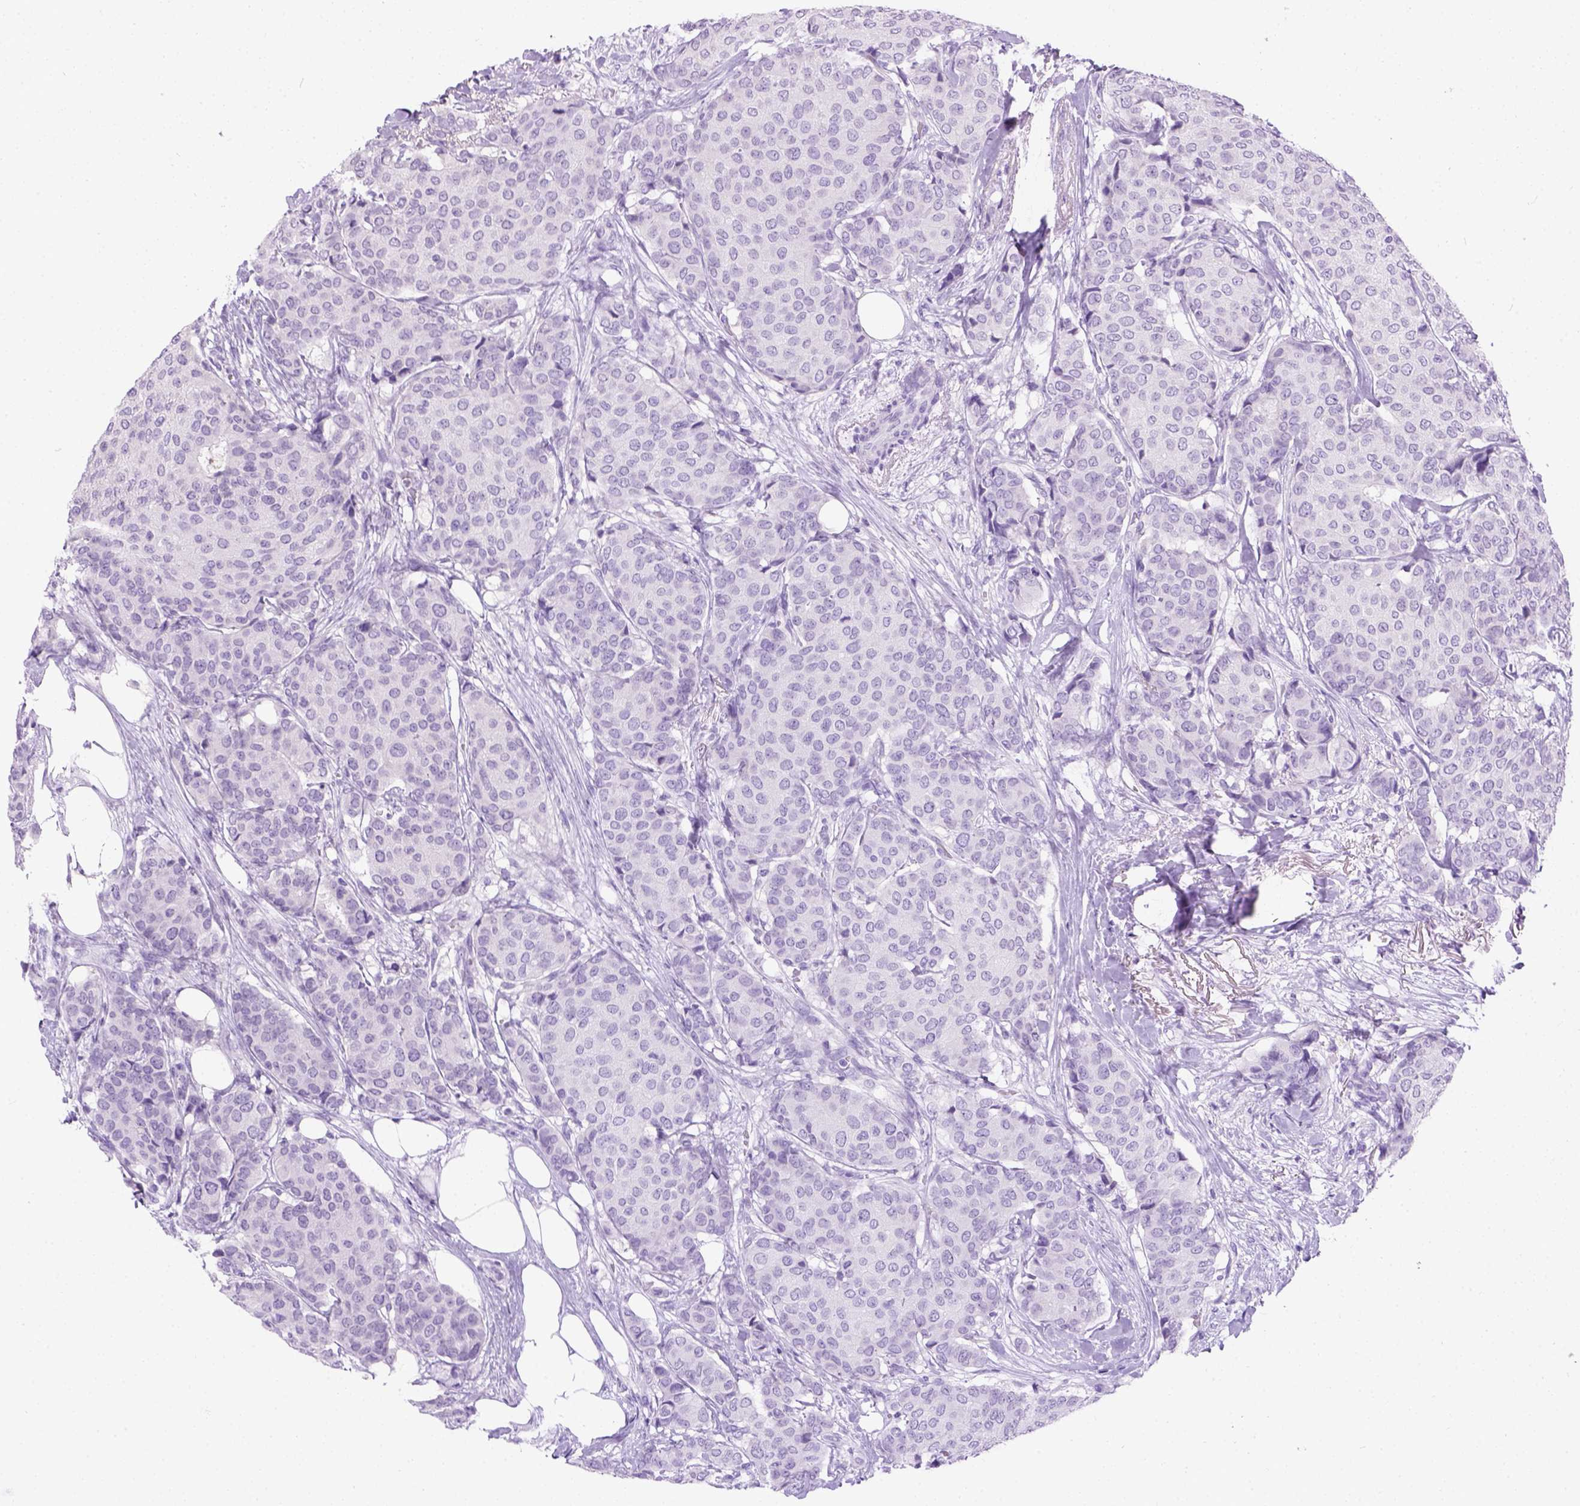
{"staining": {"intensity": "negative", "quantity": "none", "location": "none"}, "tissue": "breast cancer", "cell_type": "Tumor cells", "image_type": "cancer", "snomed": [{"axis": "morphology", "description": "Duct carcinoma"}, {"axis": "topography", "description": "Breast"}], "caption": "High magnification brightfield microscopy of breast cancer (infiltrating ductal carcinoma) stained with DAB (brown) and counterstained with hematoxylin (blue): tumor cells show no significant expression. The staining is performed using DAB brown chromogen with nuclei counter-stained in using hematoxylin.", "gene": "TMEM38A", "patient": {"sex": "female", "age": 75}}